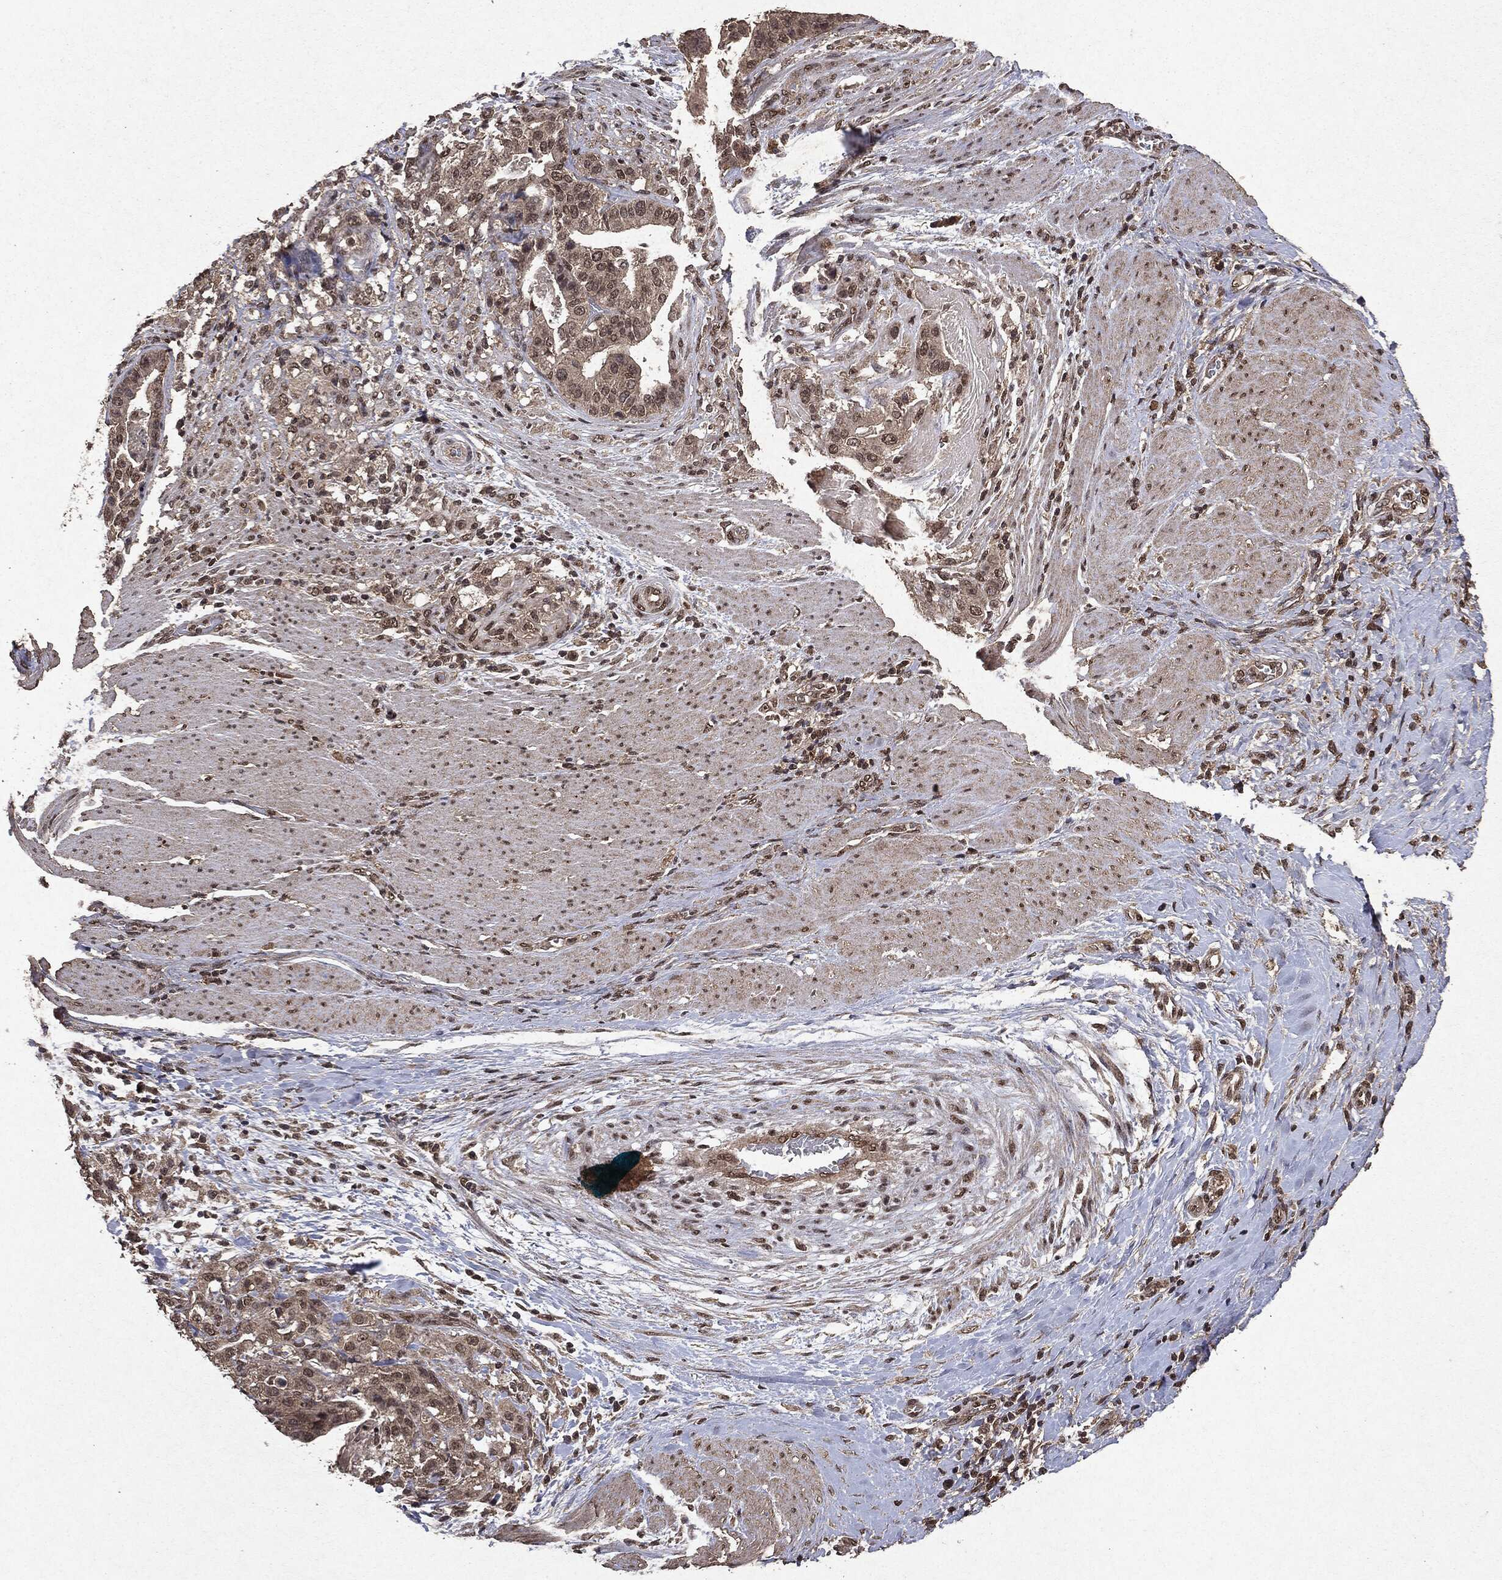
{"staining": {"intensity": "negative", "quantity": "none", "location": "none"}, "tissue": "stomach cancer", "cell_type": "Tumor cells", "image_type": "cancer", "snomed": [{"axis": "morphology", "description": "Adenocarcinoma, NOS"}, {"axis": "topography", "description": "Stomach"}], "caption": "Stomach cancer was stained to show a protein in brown. There is no significant expression in tumor cells. (DAB (3,3'-diaminobenzidine) IHC, high magnification).", "gene": "PEBP1", "patient": {"sex": "male", "age": 48}}